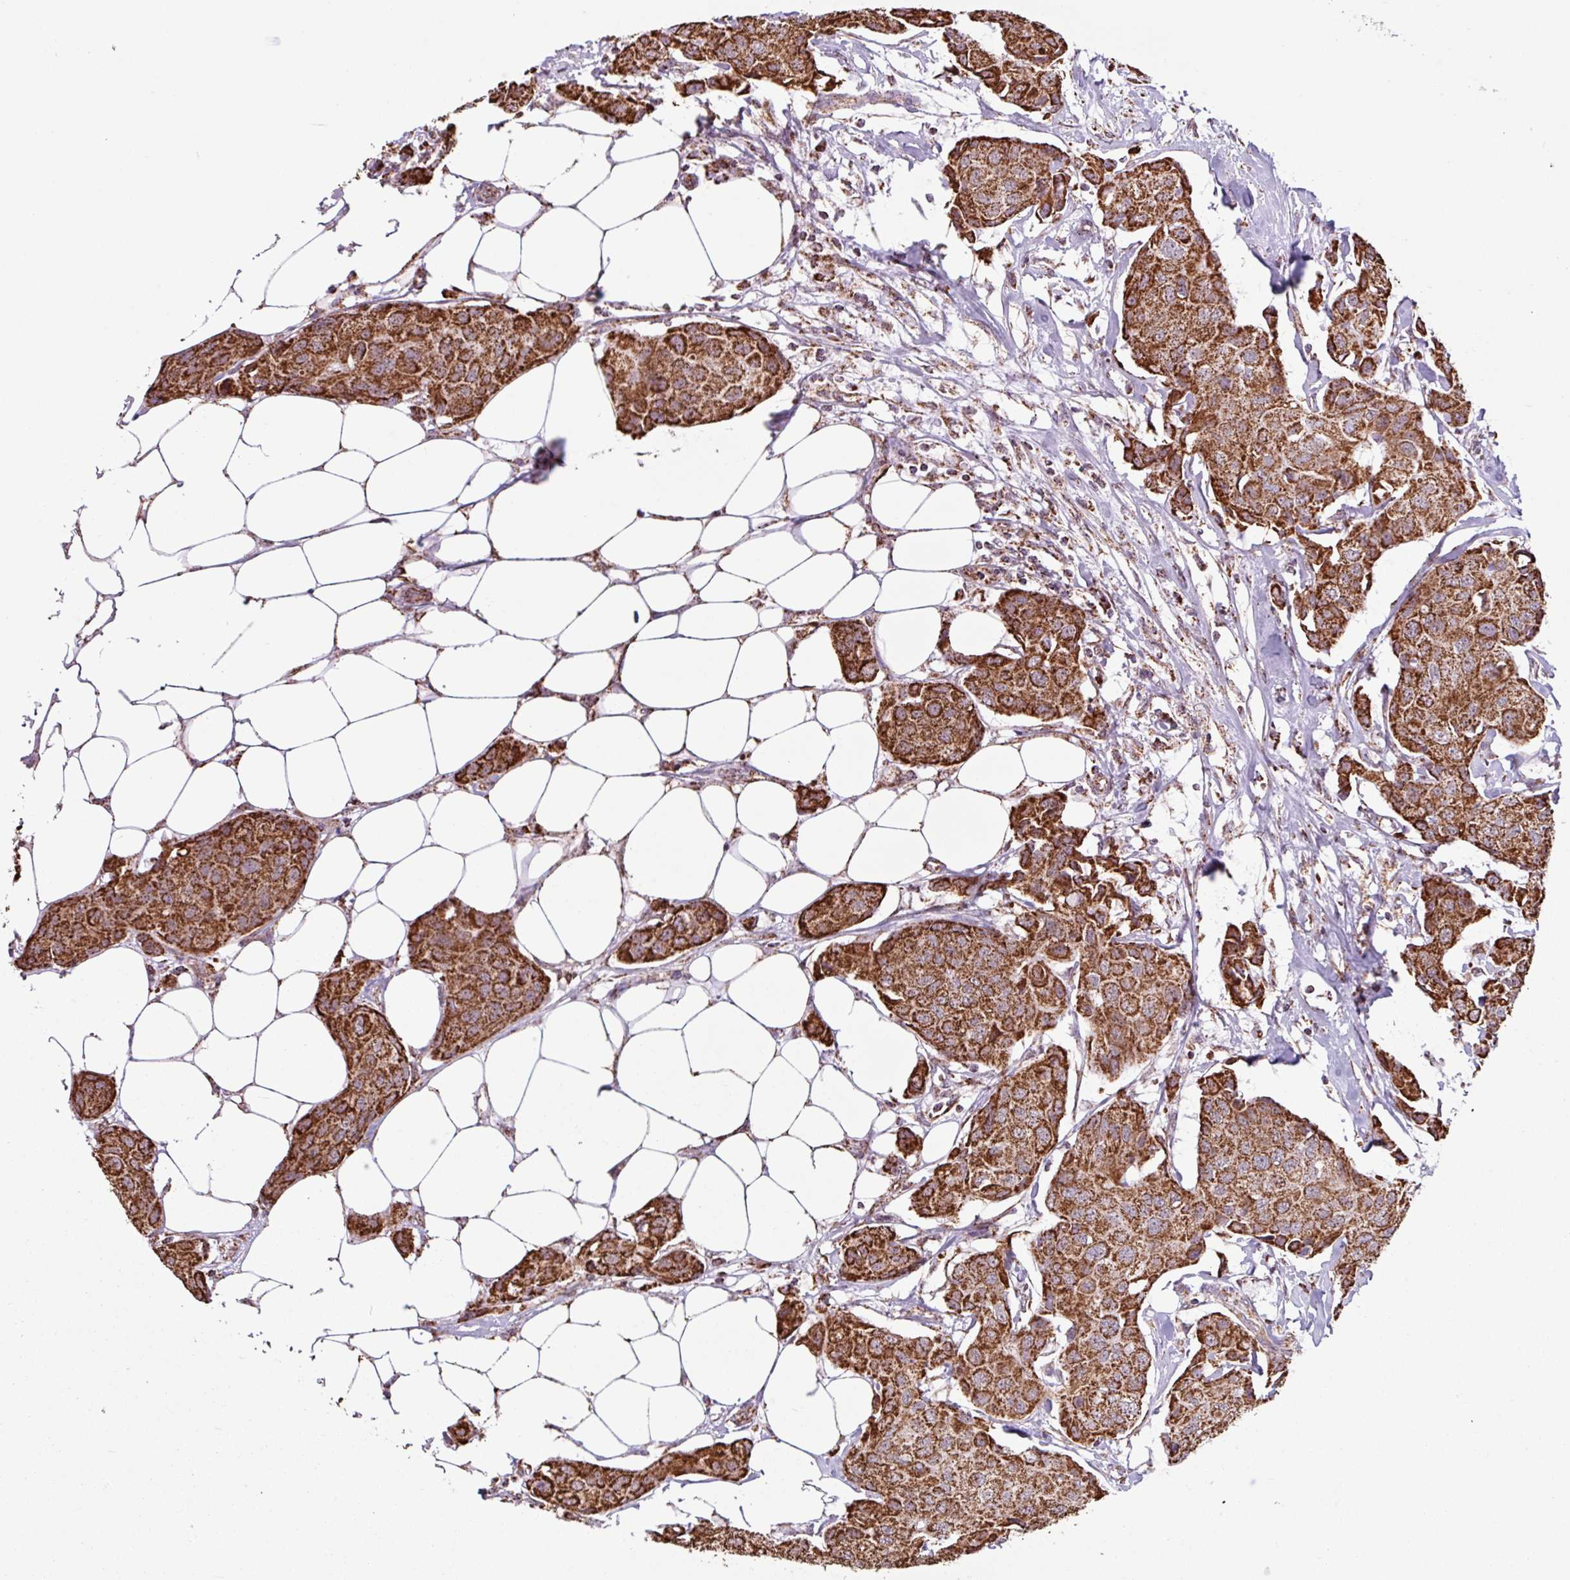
{"staining": {"intensity": "strong", "quantity": ">75%", "location": "cytoplasmic/membranous"}, "tissue": "breast cancer", "cell_type": "Tumor cells", "image_type": "cancer", "snomed": [{"axis": "morphology", "description": "Duct carcinoma"}, {"axis": "topography", "description": "Breast"}, {"axis": "topography", "description": "Lymph node"}], "caption": "Protein expression analysis of breast invasive ductal carcinoma demonstrates strong cytoplasmic/membranous staining in about >75% of tumor cells.", "gene": "ALG8", "patient": {"sex": "female", "age": 80}}